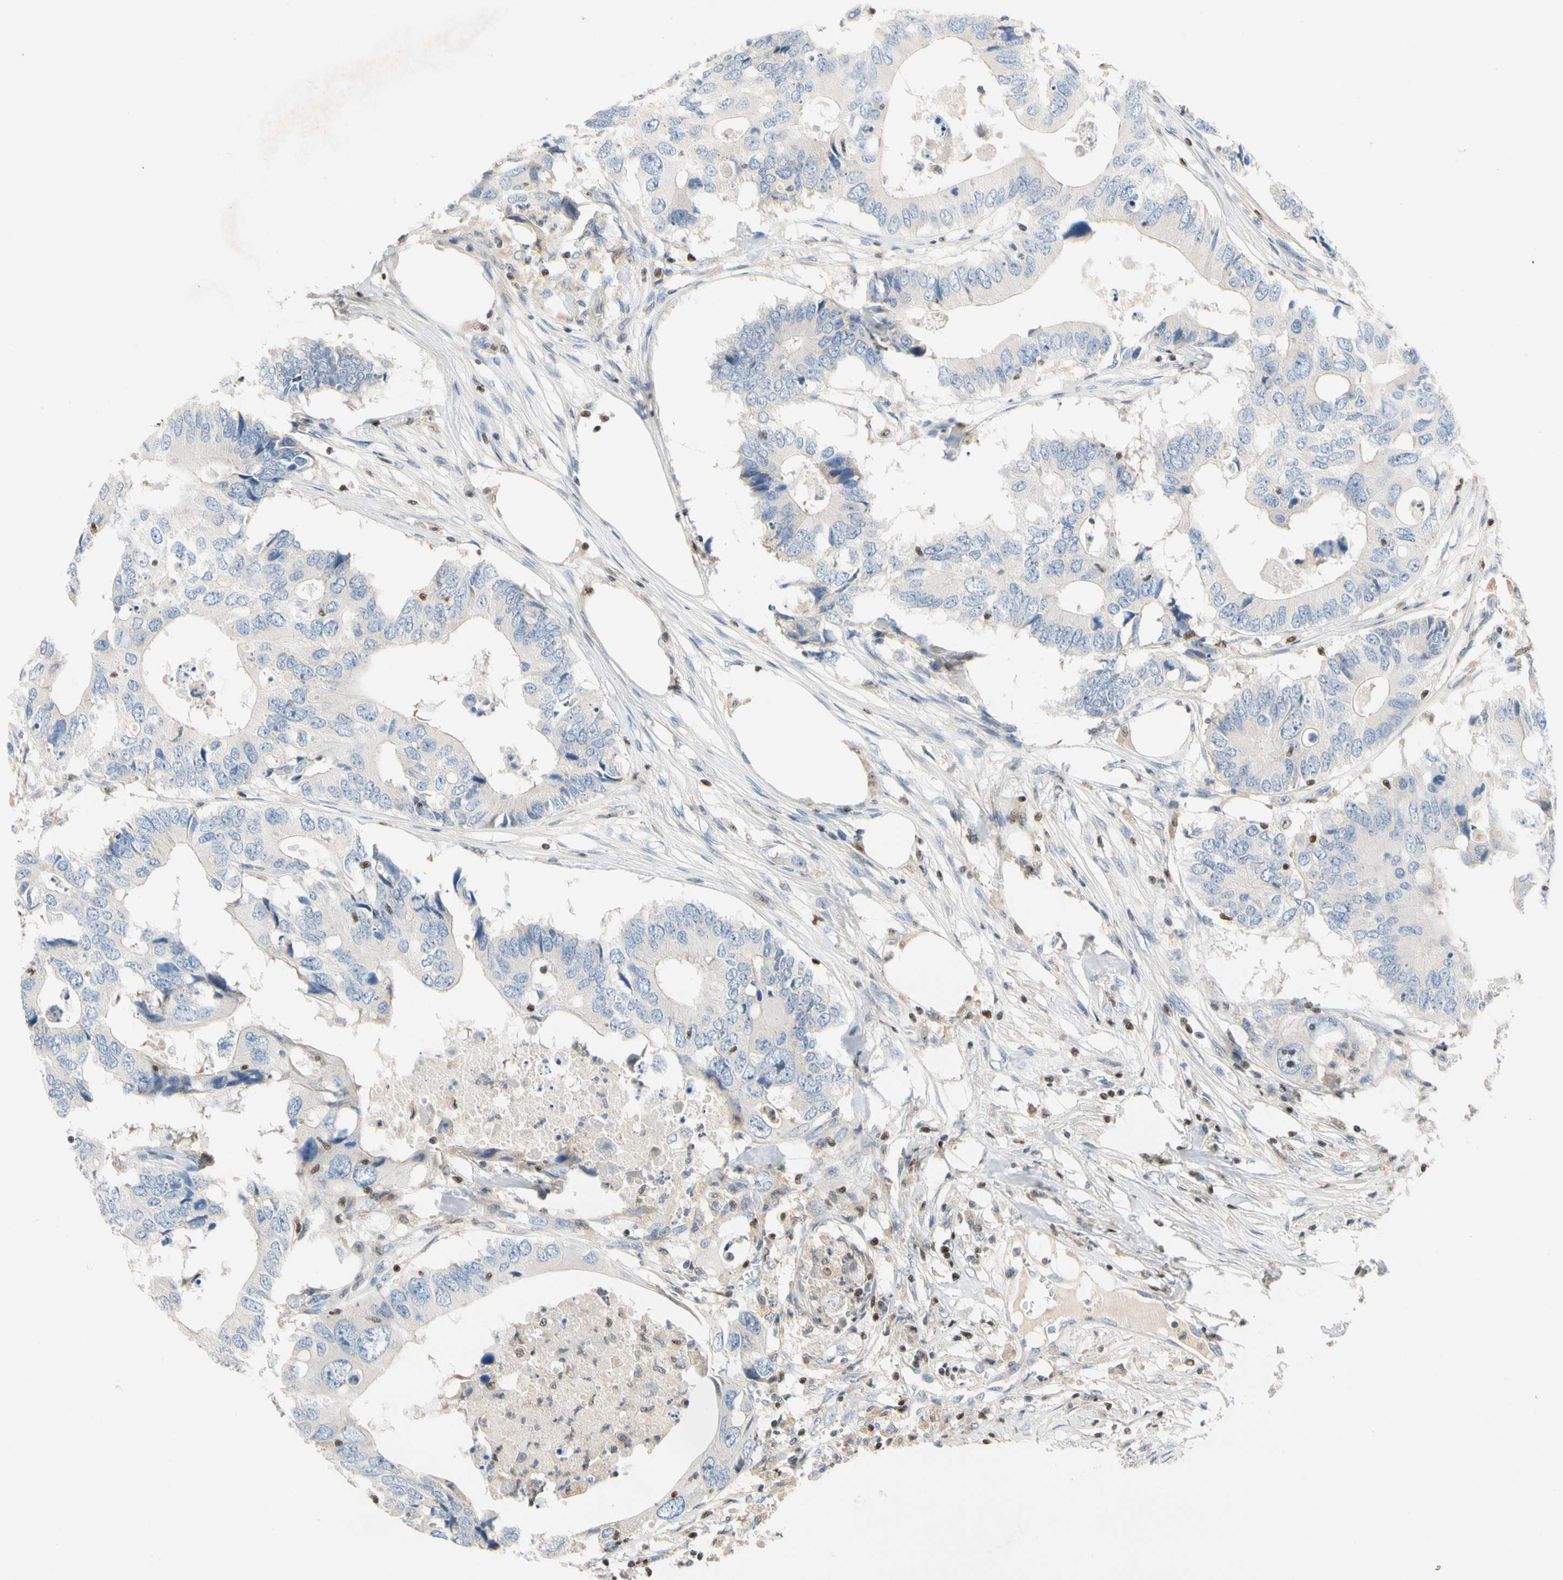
{"staining": {"intensity": "negative", "quantity": "none", "location": "none"}, "tissue": "colorectal cancer", "cell_type": "Tumor cells", "image_type": "cancer", "snomed": [{"axis": "morphology", "description": "Adenocarcinoma, NOS"}, {"axis": "topography", "description": "Colon"}], "caption": "High magnification brightfield microscopy of colorectal adenocarcinoma stained with DAB (brown) and counterstained with hematoxylin (blue): tumor cells show no significant staining.", "gene": "SP140", "patient": {"sex": "male", "age": 71}}